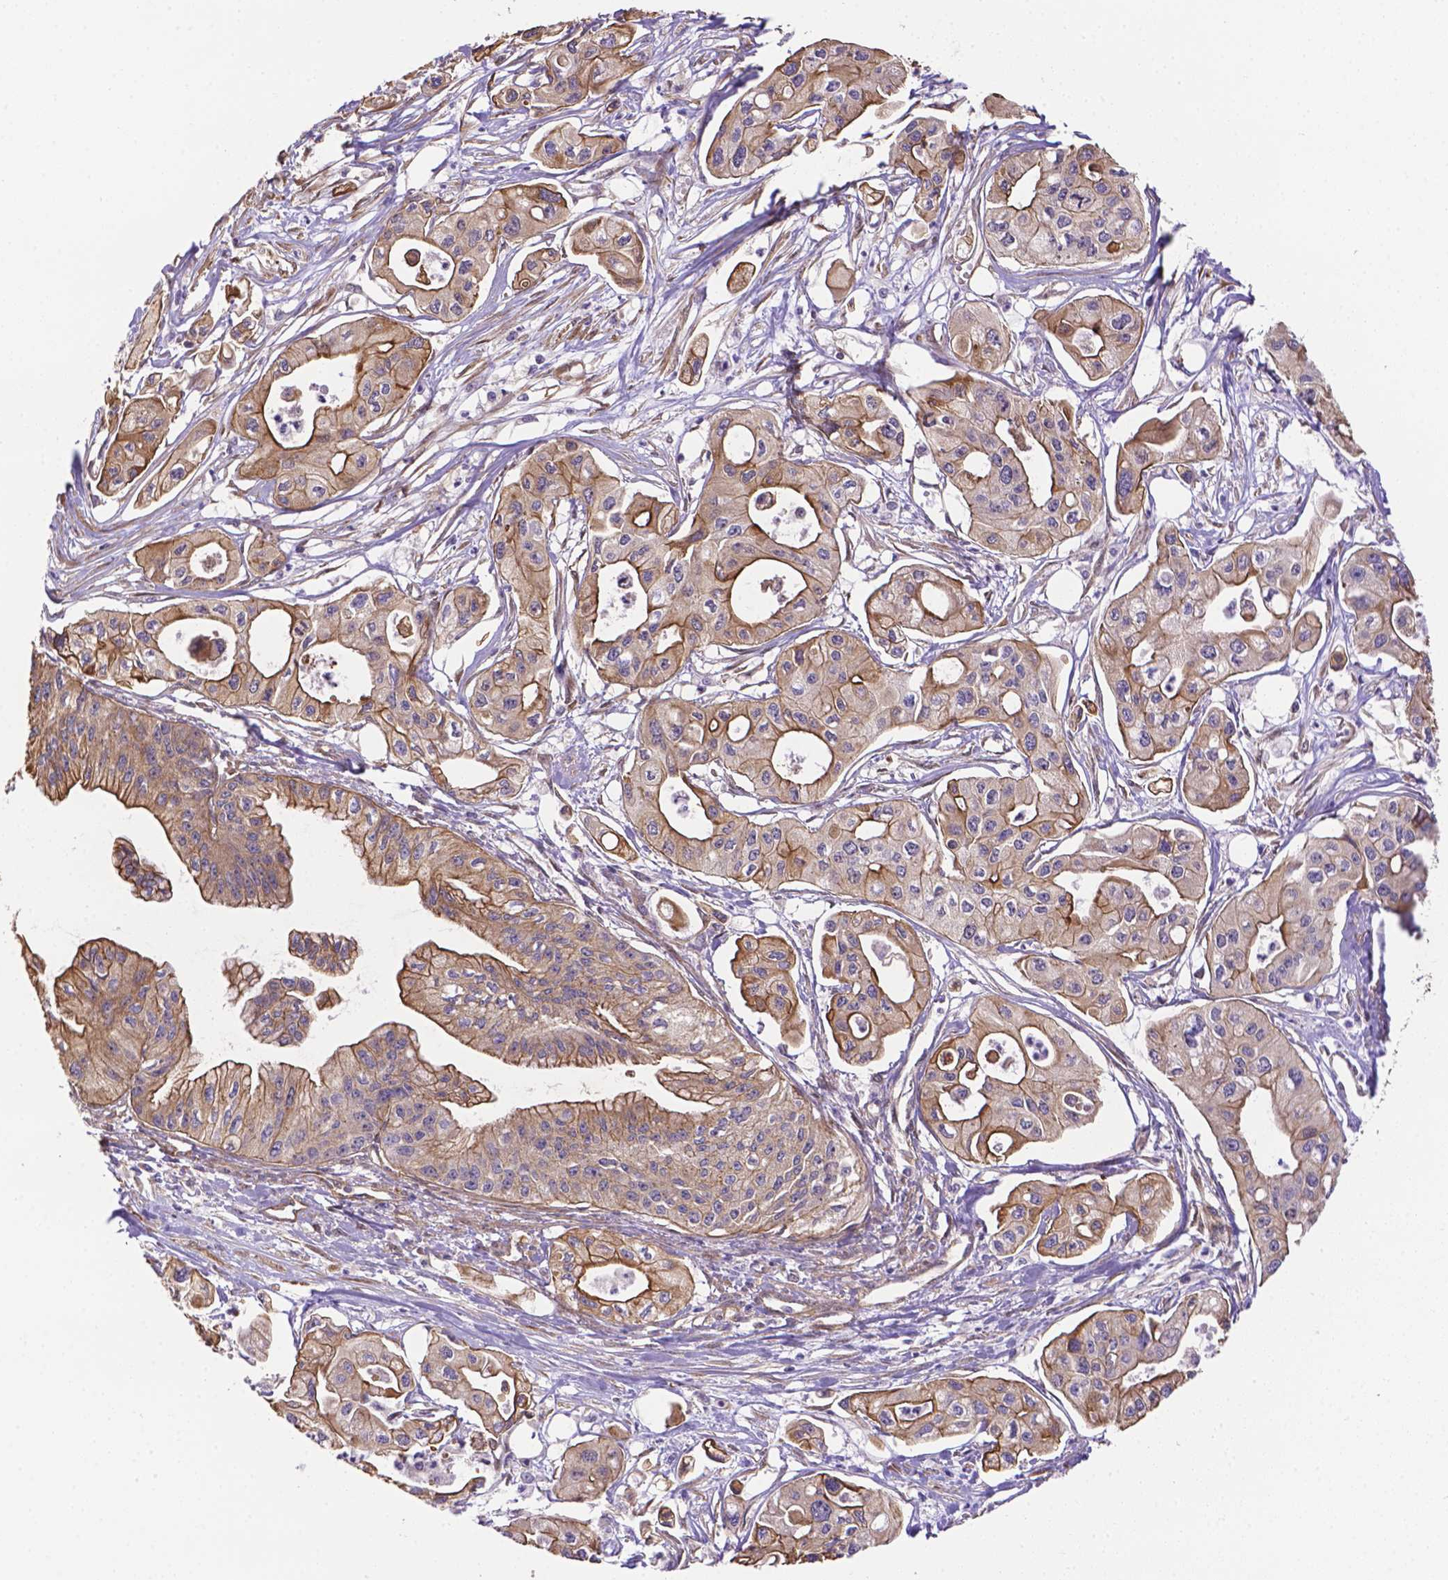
{"staining": {"intensity": "moderate", "quantity": ">75%", "location": "cytoplasmic/membranous"}, "tissue": "pancreatic cancer", "cell_type": "Tumor cells", "image_type": "cancer", "snomed": [{"axis": "morphology", "description": "Adenocarcinoma, NOS"}, {"axis": "topography", "description": "Pancreas"}], "caption": "Human pancreatic adenocarcinoma stained for a protein (brown) displays moderate cytoplasmic/membranous positive expression in about >75% of tumor cells.", "gene": "YAP1", "patient": {"sex": "male", "age": 70}}